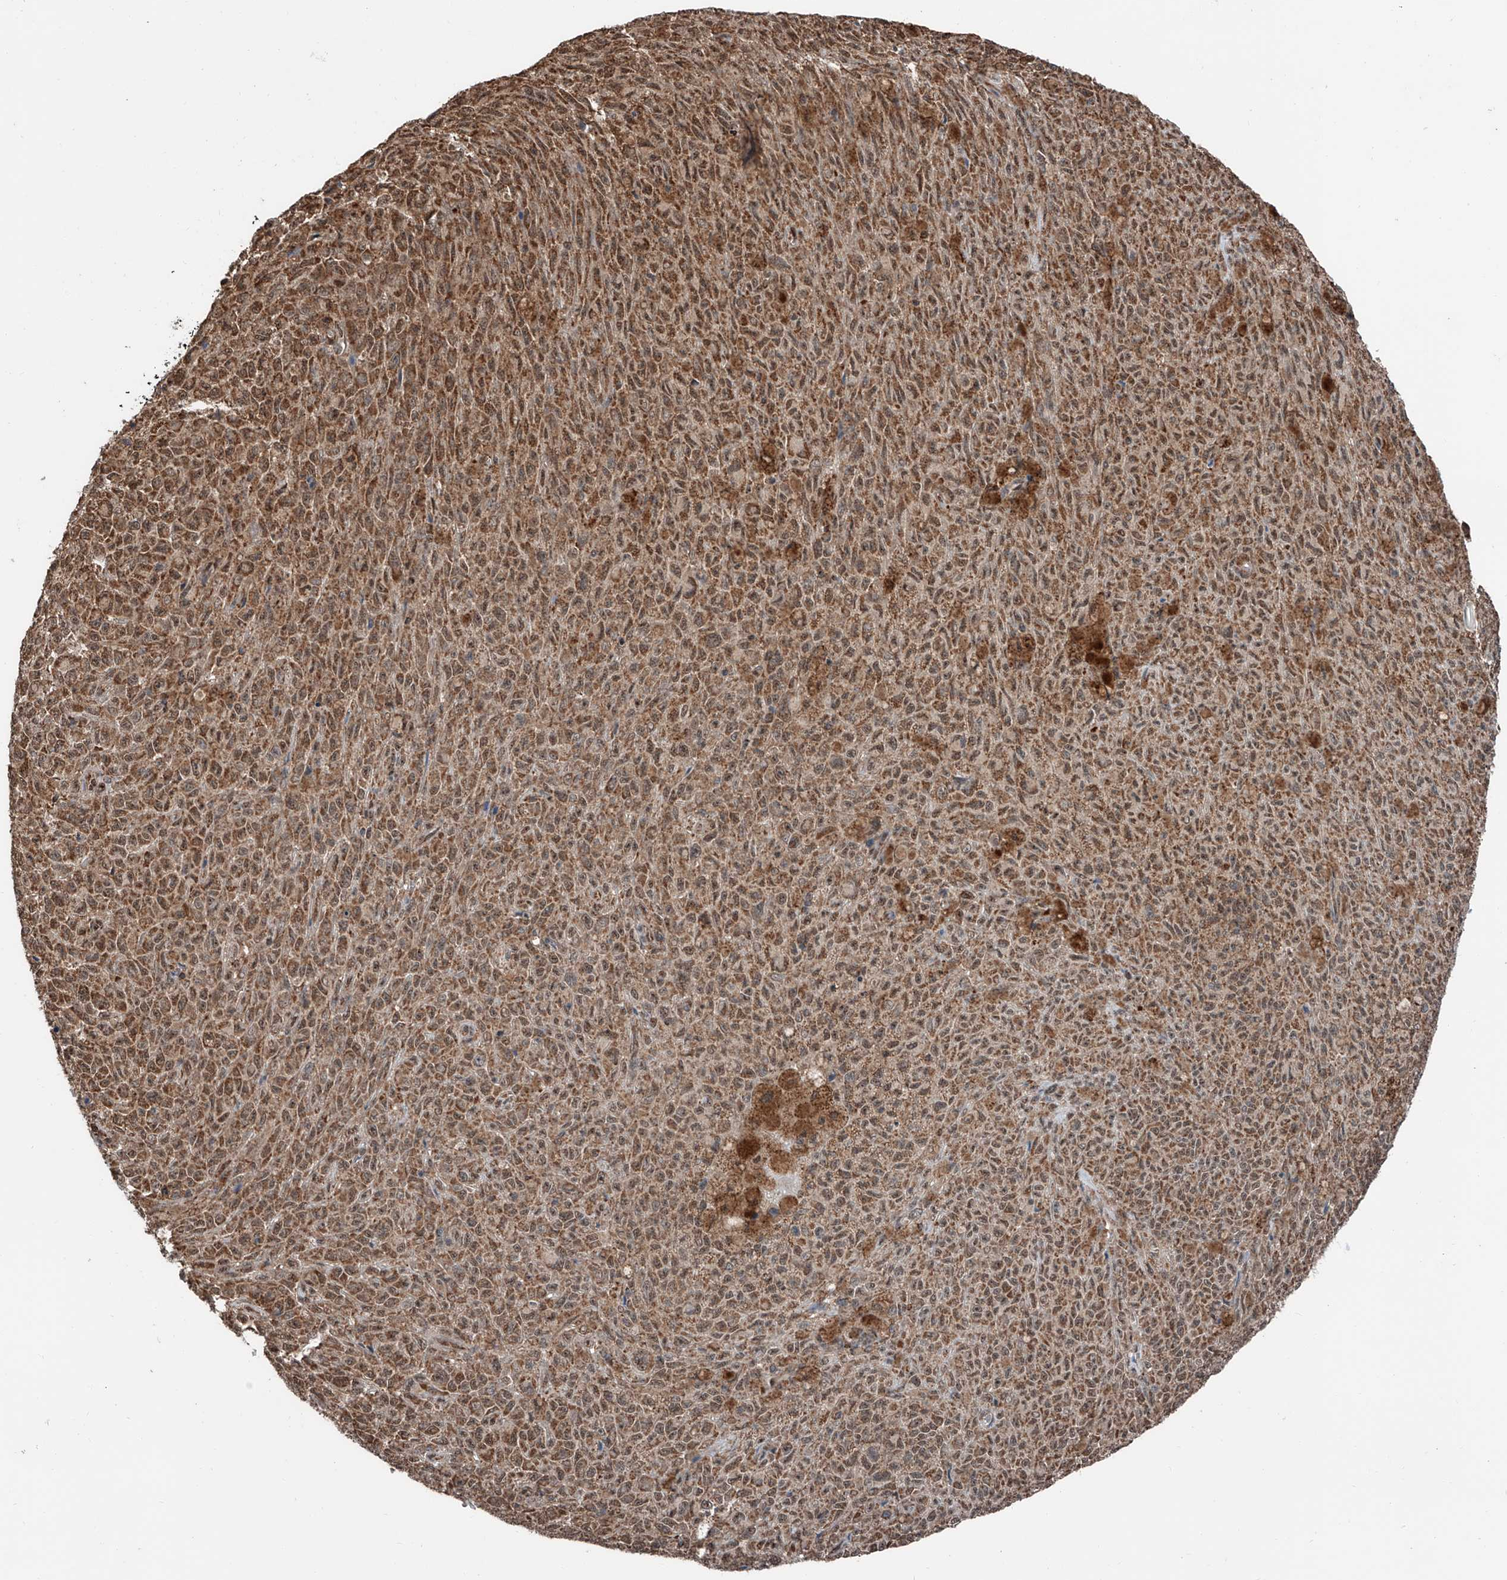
{"staining": {"intensity": "moderate", "quantity": ">75%", "location": "cytoplasmic/membranous"}, "tissue": "melanoma", "cell_type": "Tumor cells", "image_type": "cancer", "snomed": [{"axis": "morphology", "description": "Malignant melanoma, NOS"}, {"axis": "topography", "description": "Skin"}], "caption": "Melanoma stained with a brown dye demonstrates moderate cytoplasmic/membranous positive positivity in approximately >75% of tumor cells.", "gene": "ZNF445", "patient": {"sex": "female", "age": 82}}